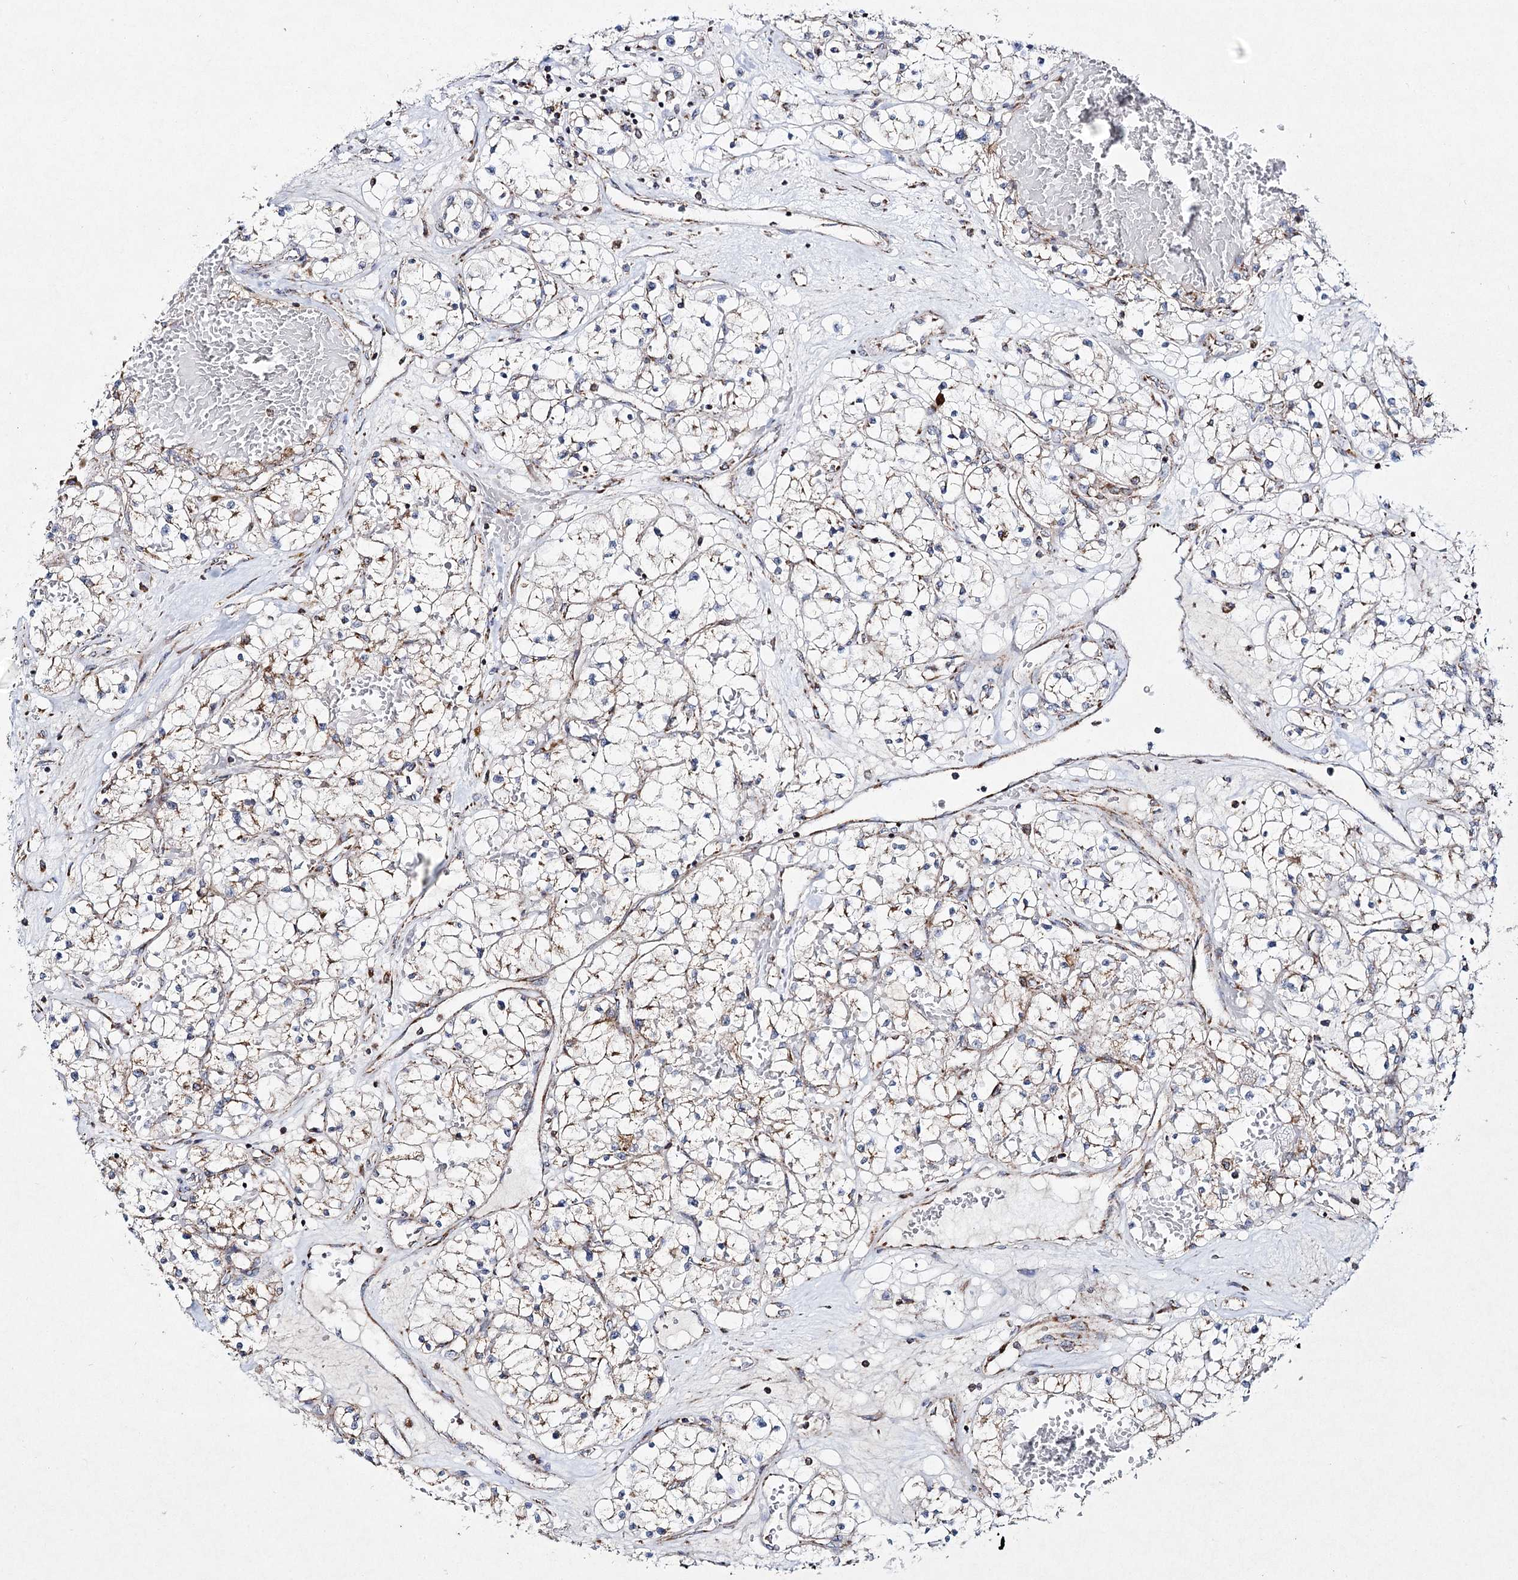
{"staining": {"intensity": "weak", "quantity": "25%-75%", "location": "cytoplasmic/membranous"}, "tissue": "renal cancer", "cell_type": "Tumor cells", "image_type": "cancer", "snomed": [{"axis": "morphology", "description": "Normal tissue, NOS"}, {"axis": "morphology", "description": "Adenocarcinoma, NOS"}, {"axis": "topography", "description": "Kidney"}], "caption": "Human renal adenocarcinoma stained with a brown dye shows weak cytoplasmic/membranous positive staining in approximately 25%-75% of tumor cells.", "gene": "DNA2", "patient": {"sex": "male", "age": 68}}